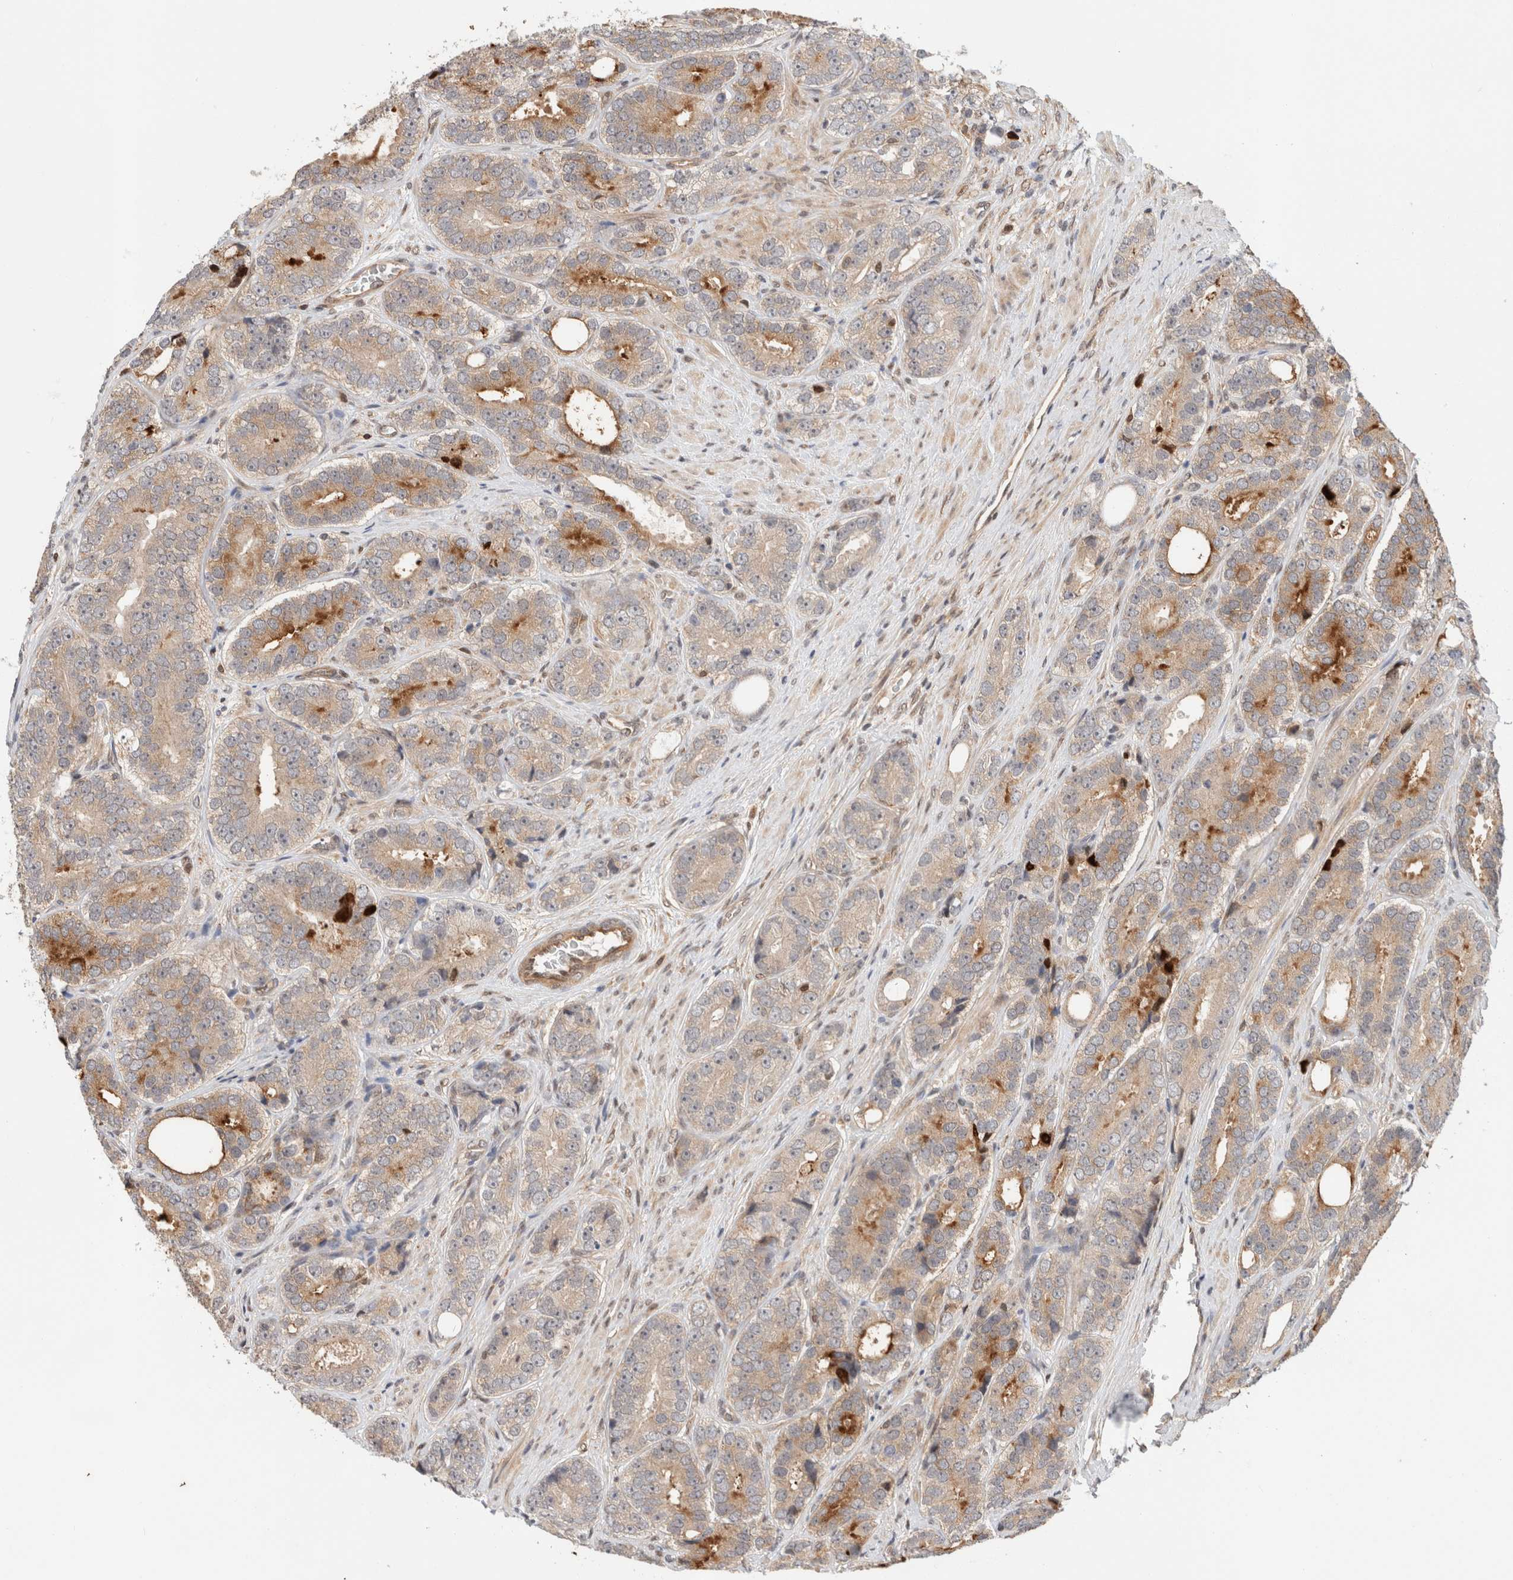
{"staining": {"intensity": "moderate", "quantity": "<25%", "location": "cytoplasmic/membranous"}, "tissue": "prostate cancer", "cell_type": "Tumor cells", "image_type": "cancer", "snomed": [{"axis": "morphology", "description": "Adenocarcinoma, High grade"}, {"axis": "topography", "description": "Prostate"}], "caption": "An immunohistochemistry histopathology image of tumor tissue is shown. Protein staining in brown labels moderate cytoplasmic/membranous positivity in high-grade adenocarcinoma (prostate) within tumor cells.", "gene": "OTUD6B", "patient": {"sex": "male", "age": 56}}